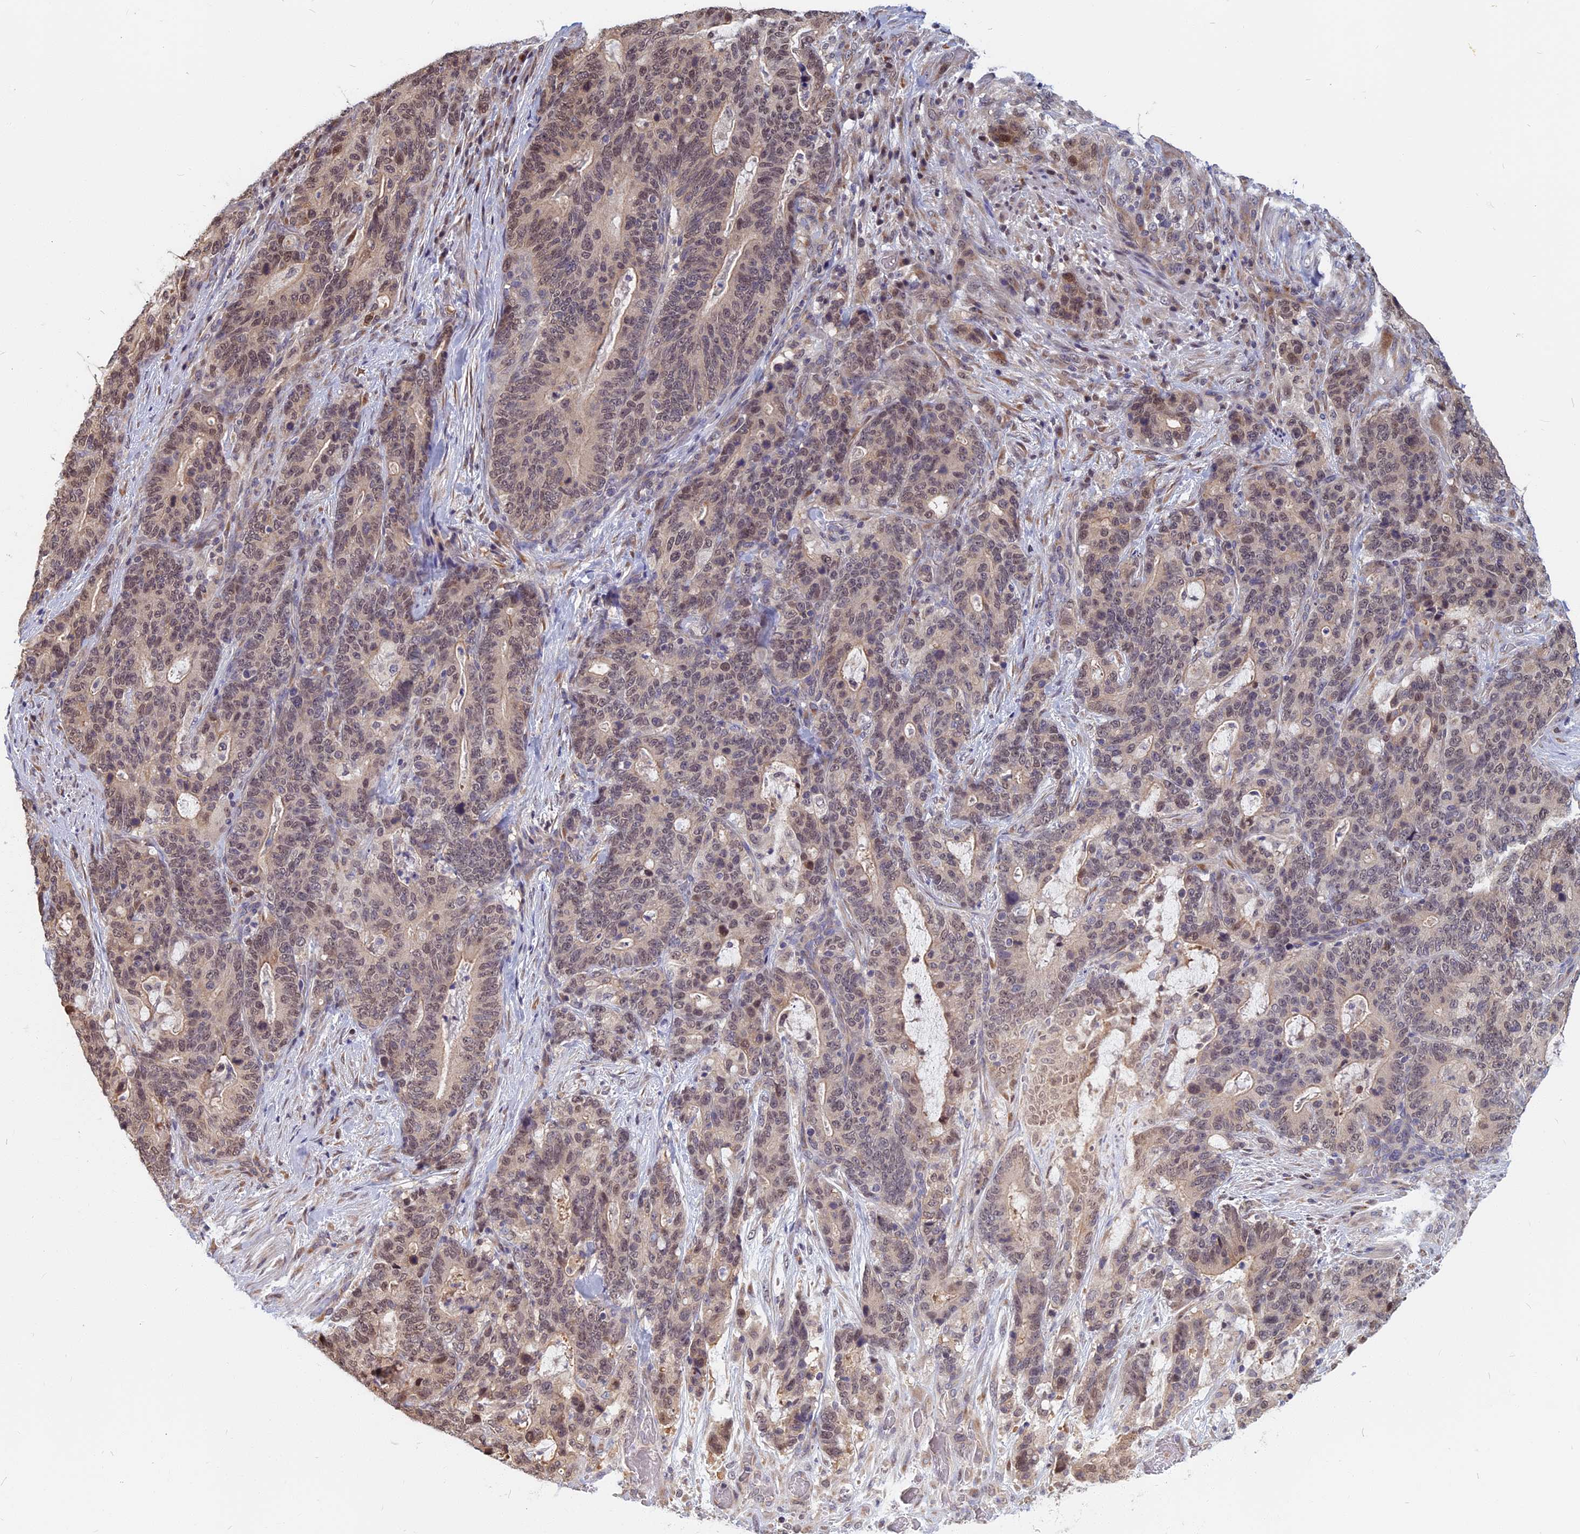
{"staining": {"intensity": "moderate", "quantity": "25%-75%", "location": "nuclear"}, "tissue": "stomach cancer", "cell_type": "Tumor cells", "image_type": "cancer", "snomed": [{"axis": "morphology", "description": "Normal tissue, NOS"}, {"axis": "morphology", "description": "Adenocarcinoma, NOS"}, {"axis": "topography", "description": "Stomach"}], "caption": "Immunohistochemistry (DAB (3,3'-diaminobenzidine)) staining of stomach cancer displays moderate nuclear protein staining in approximately 25%-75% of tumor cells.", "gene": "CCDC113", "patient": {"sex": "female", "age": 64}}